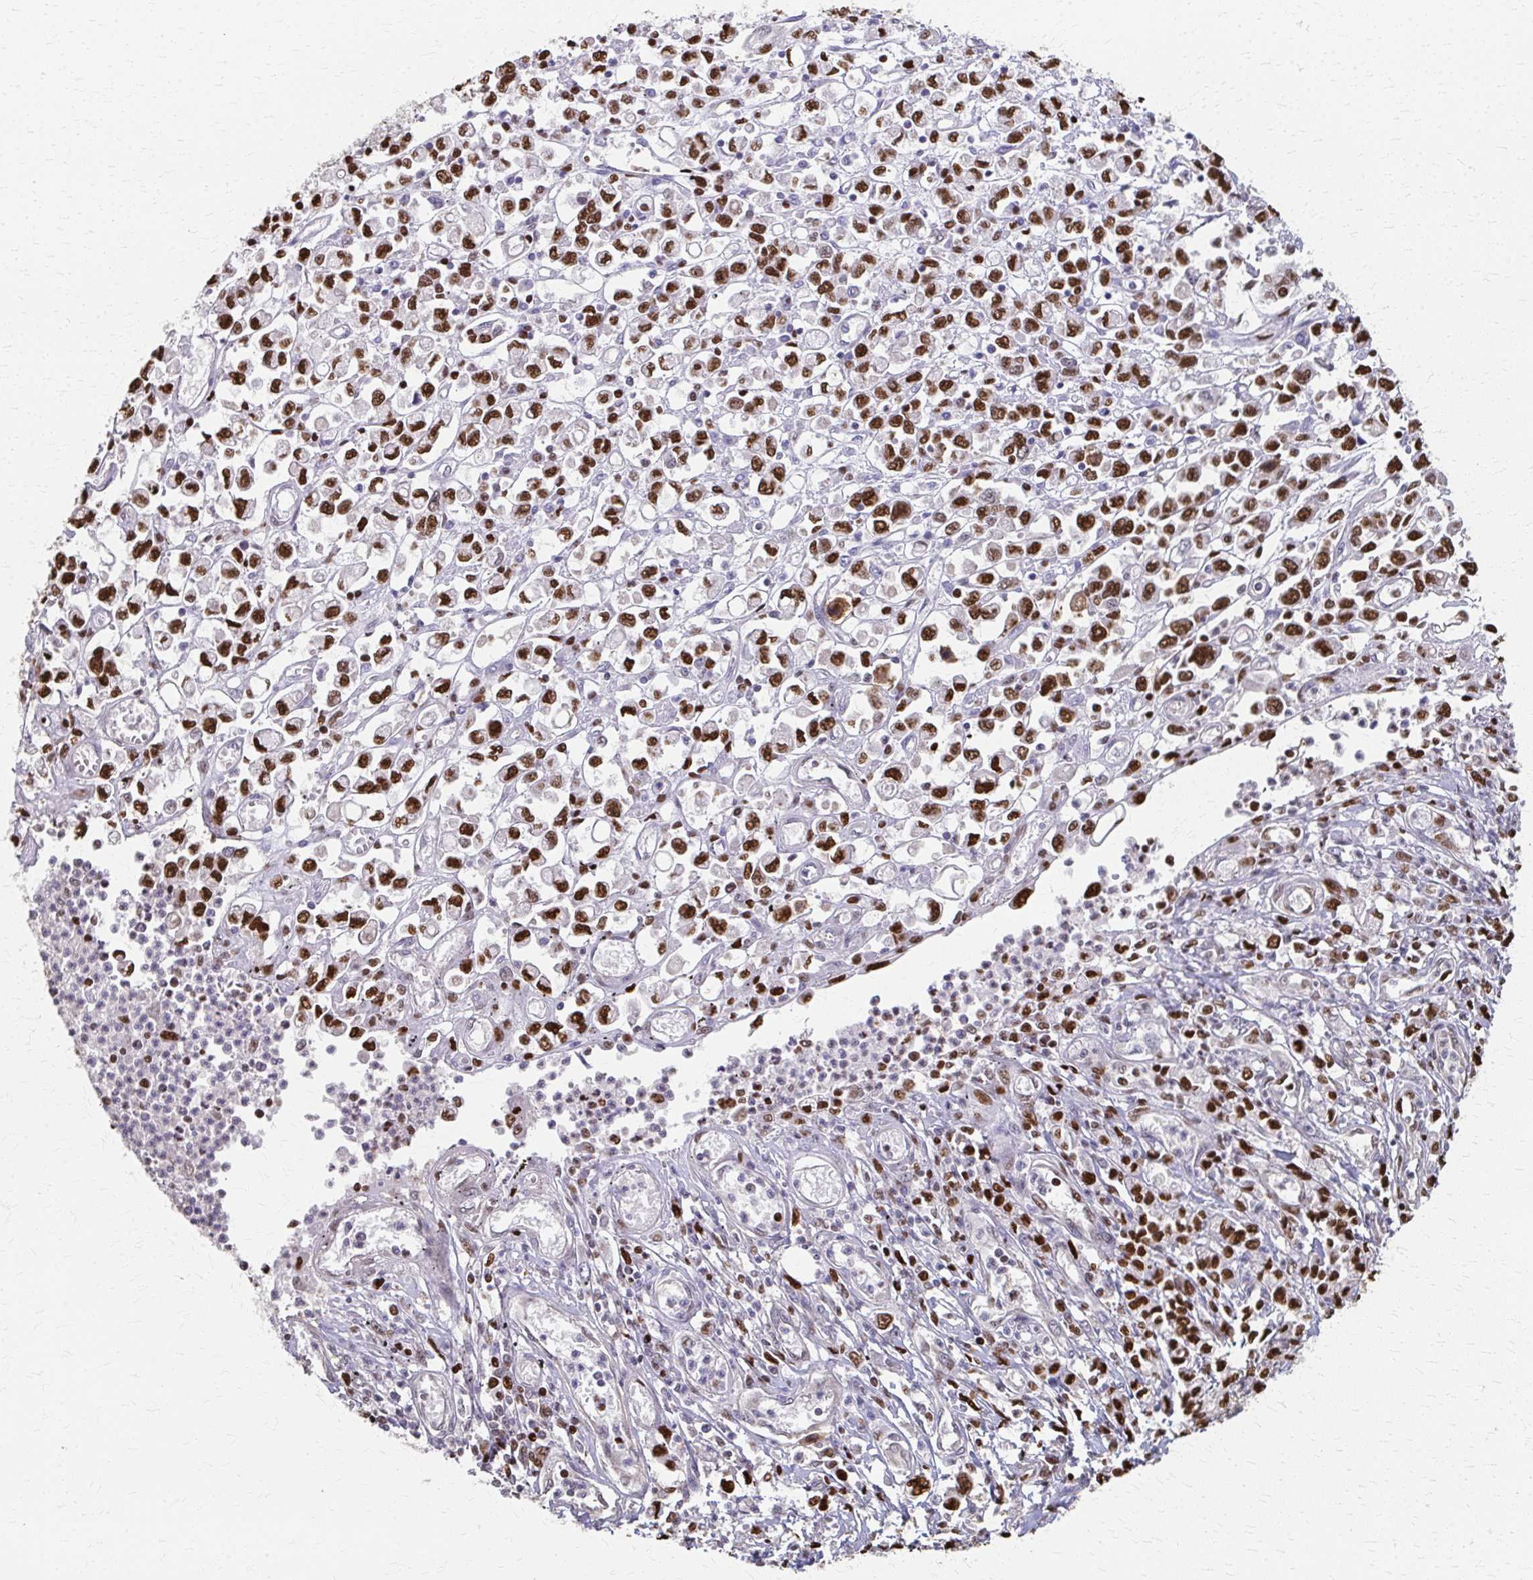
{"staining": {"intensity": "strong", "quantity": ">75%", "location": "nuclear"}, "tissue": "stomach cancer", "cell_type": "Tumor cells", "image_type": "cancer", "snomed": [{"axis": "morphology", "description": "Adenocarcinoma, NOS"}, {"axis": "topography", "description": "Stomach"}], "caption": "Adenocarcinoma (stomach) tissue demonstrates strong nuclear staining in approximately >75% of tumor cells, visualized by immunohistochemistry.", "gene": "RABGAP1L", "patient": {"sex": "female", "age": 76}}